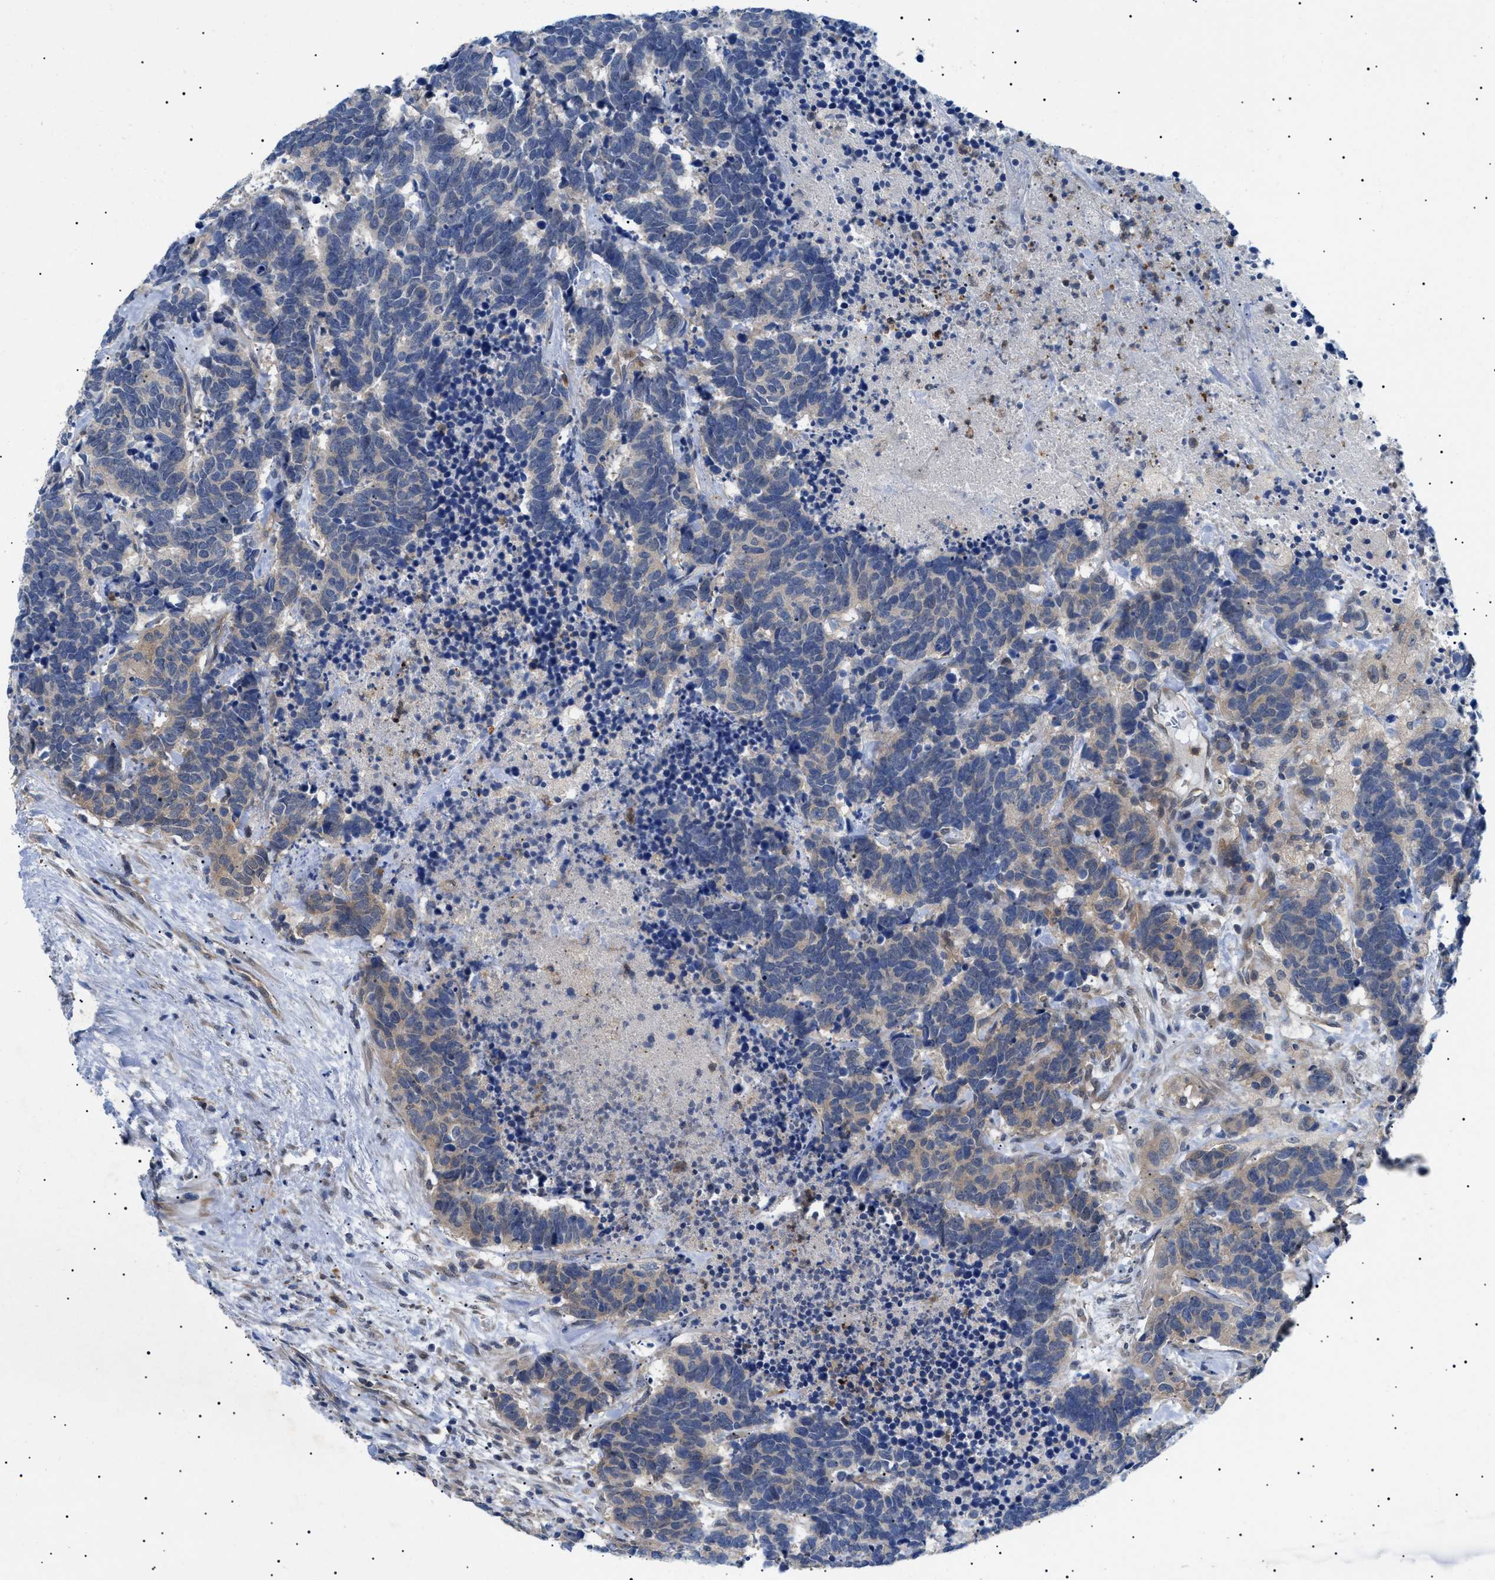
{"staining": {"intensity": "weak", "quantity": ">75%", "location": "cytoplasmic/membranous"}, "tissue": "carcinoid", "cell_type": "Tumor cells", "image_type": "cancer", "snomed": [{"axis": "morphology", "description": "Carcinoma, NOS"}, {"axis": "morphology", "description": "Carcinoid, malignant, NOS"}, {"axis": "topography", "description": "Urinary bladder"}], "caption": "Carcinoma was stained to show a protein in brown. There is low levels of weak cytoplasmic/membranous staining in about >75% of tumor cells. (brown staining indicates protein expression, while blue staining denotes nuclei).", "gene": "RIPK1", "patient": {"sex": "male", "age": 57}}